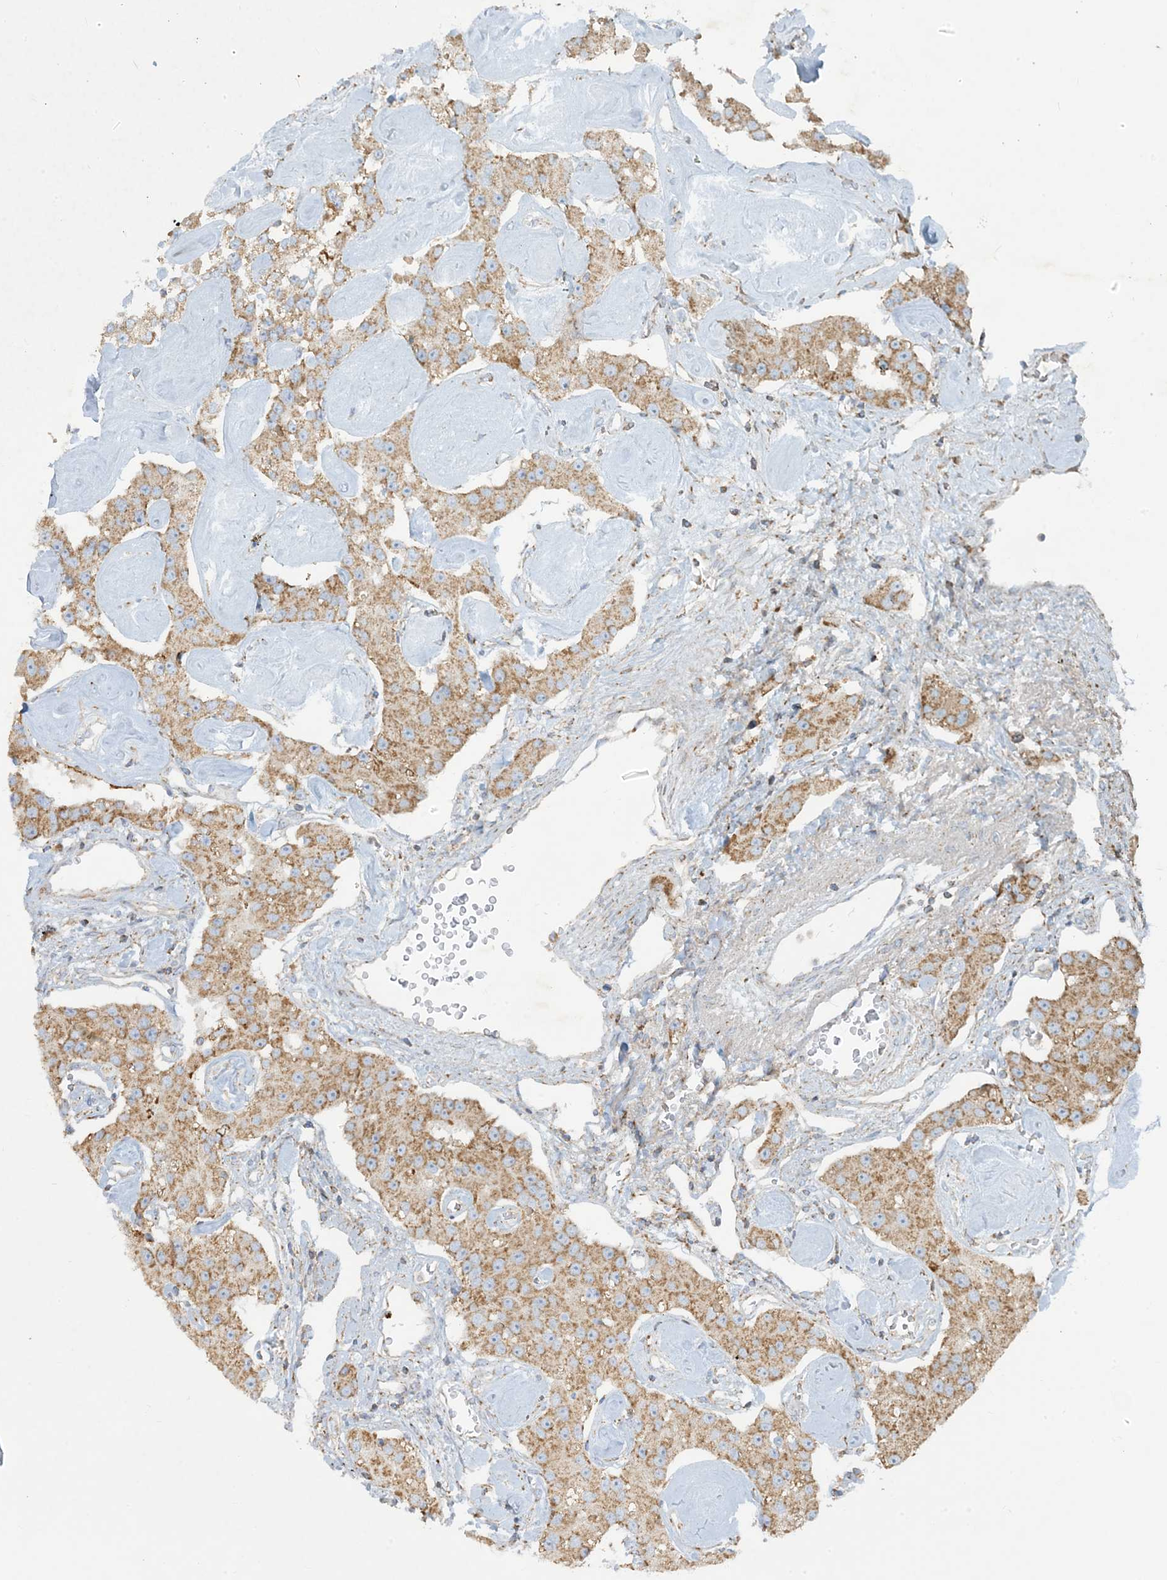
{"staining": {"intensity": "moderate", "quantity": ">75%", "location": "cytoplasmic/membranous"}, "tissue": "carcinoid", "cell_type": "Tumor cells", "image_type": "cancer", "snomed": [{"axis": "morphology", "description": "Carcinoid, malignant, NOS"}, {"axis": "topography", "description": "Pancreas"}], "caption": "Immunohistochemistry (IHC) photomicrograph of neoplastic tissue: carcinoid stained using immunohistochemistry demonstrates medium levels of moderate protein expression localized specifically in the cytoplasmic/membranous of tumor cells, appearing as a cytoplasmic/membranous brown color.", "gene": "BEND4", "patient": {"sex": "male", "age": 41}}